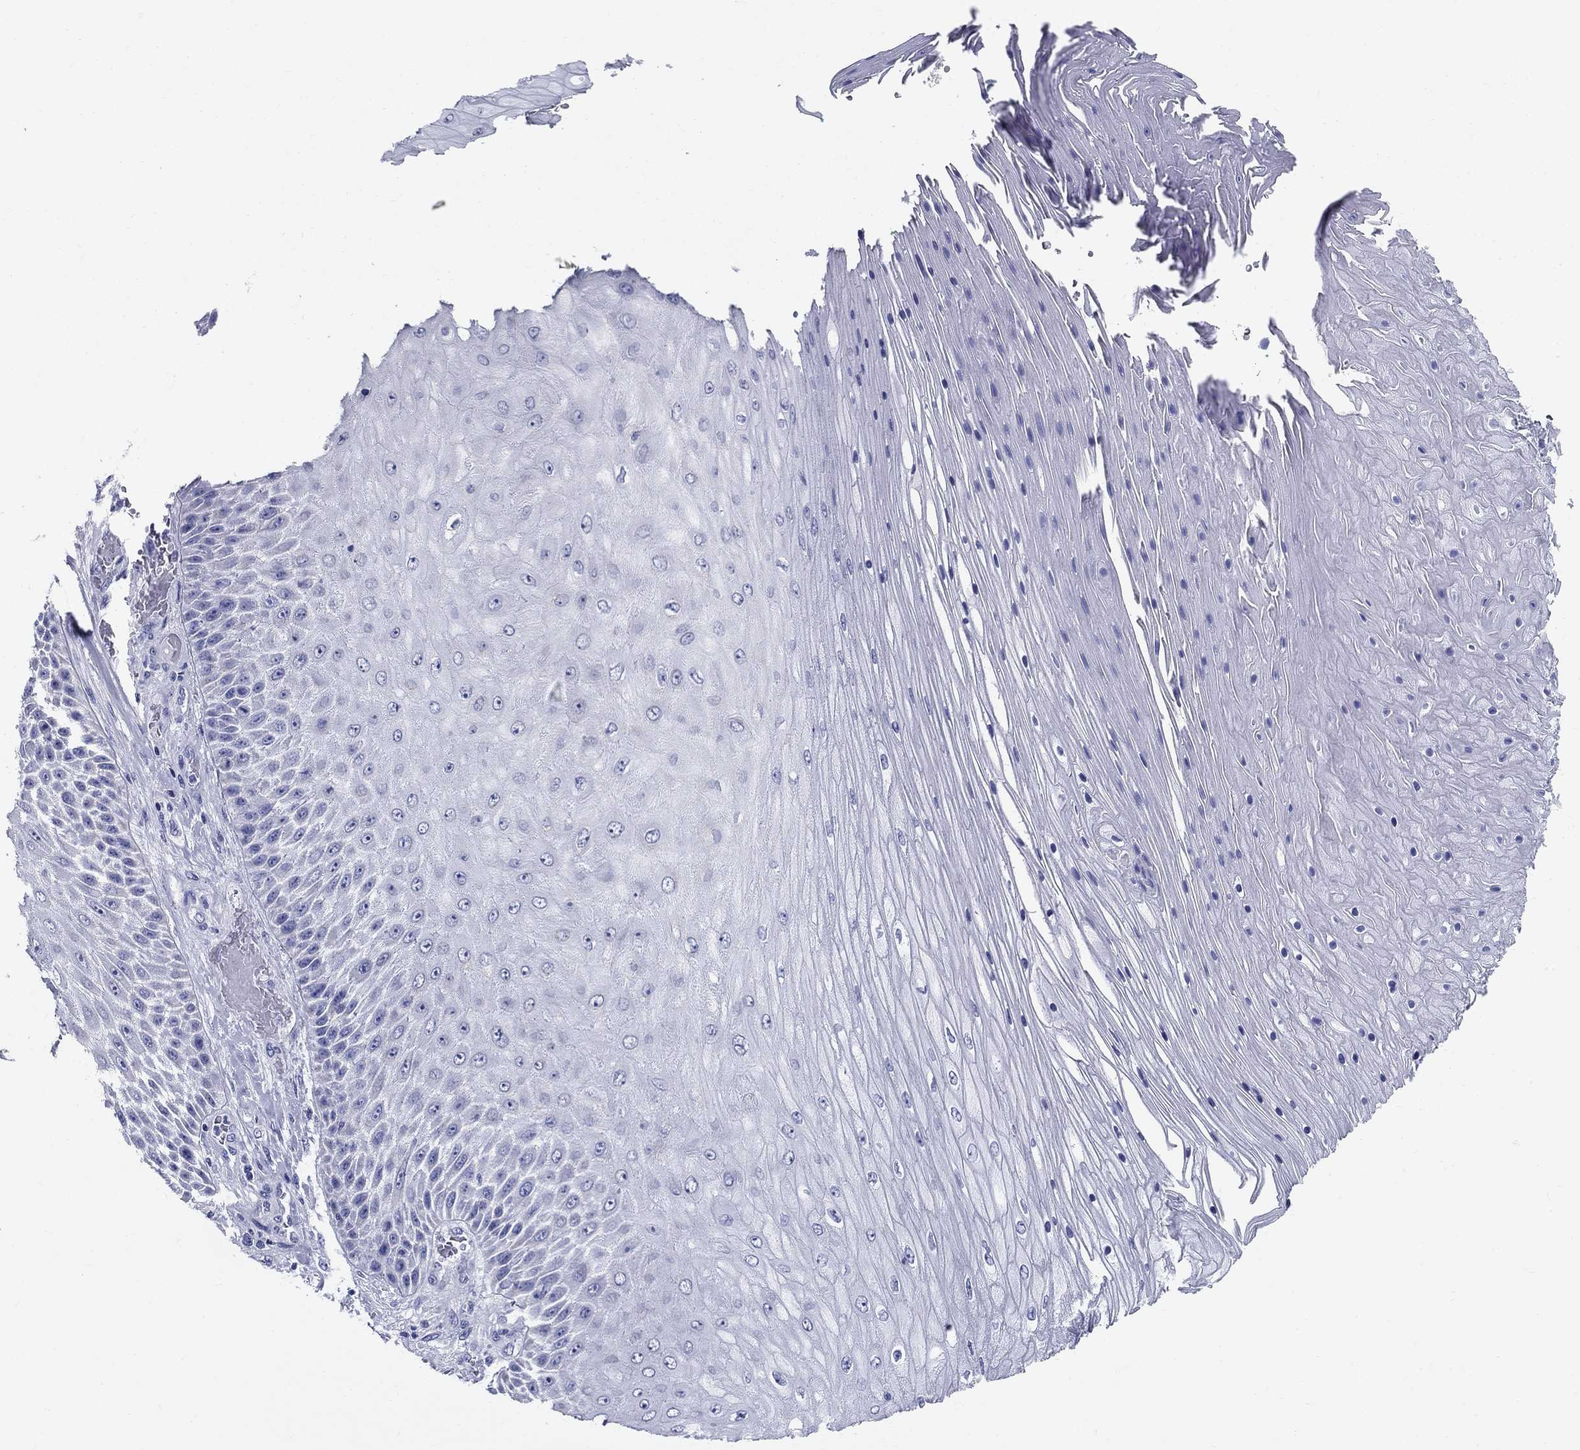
{"staining": {"intensity": "negative", "quantity": "none", "location": "none"}, "tissue": "skin cancer", "cell_type": "Tumor cells", "image_type": "cancer", "snomed": [{"axis": "morphology", "description": "Squamous cell carcinoma, NOS"}, {"axis": "topography", "description": "Skin"}], "caption": "The image reveals no significant expression in tumor cells of skin squamous cell carcinoma.", "gene": "UPB1", "patient": {"sex": "male", "age": 62}}